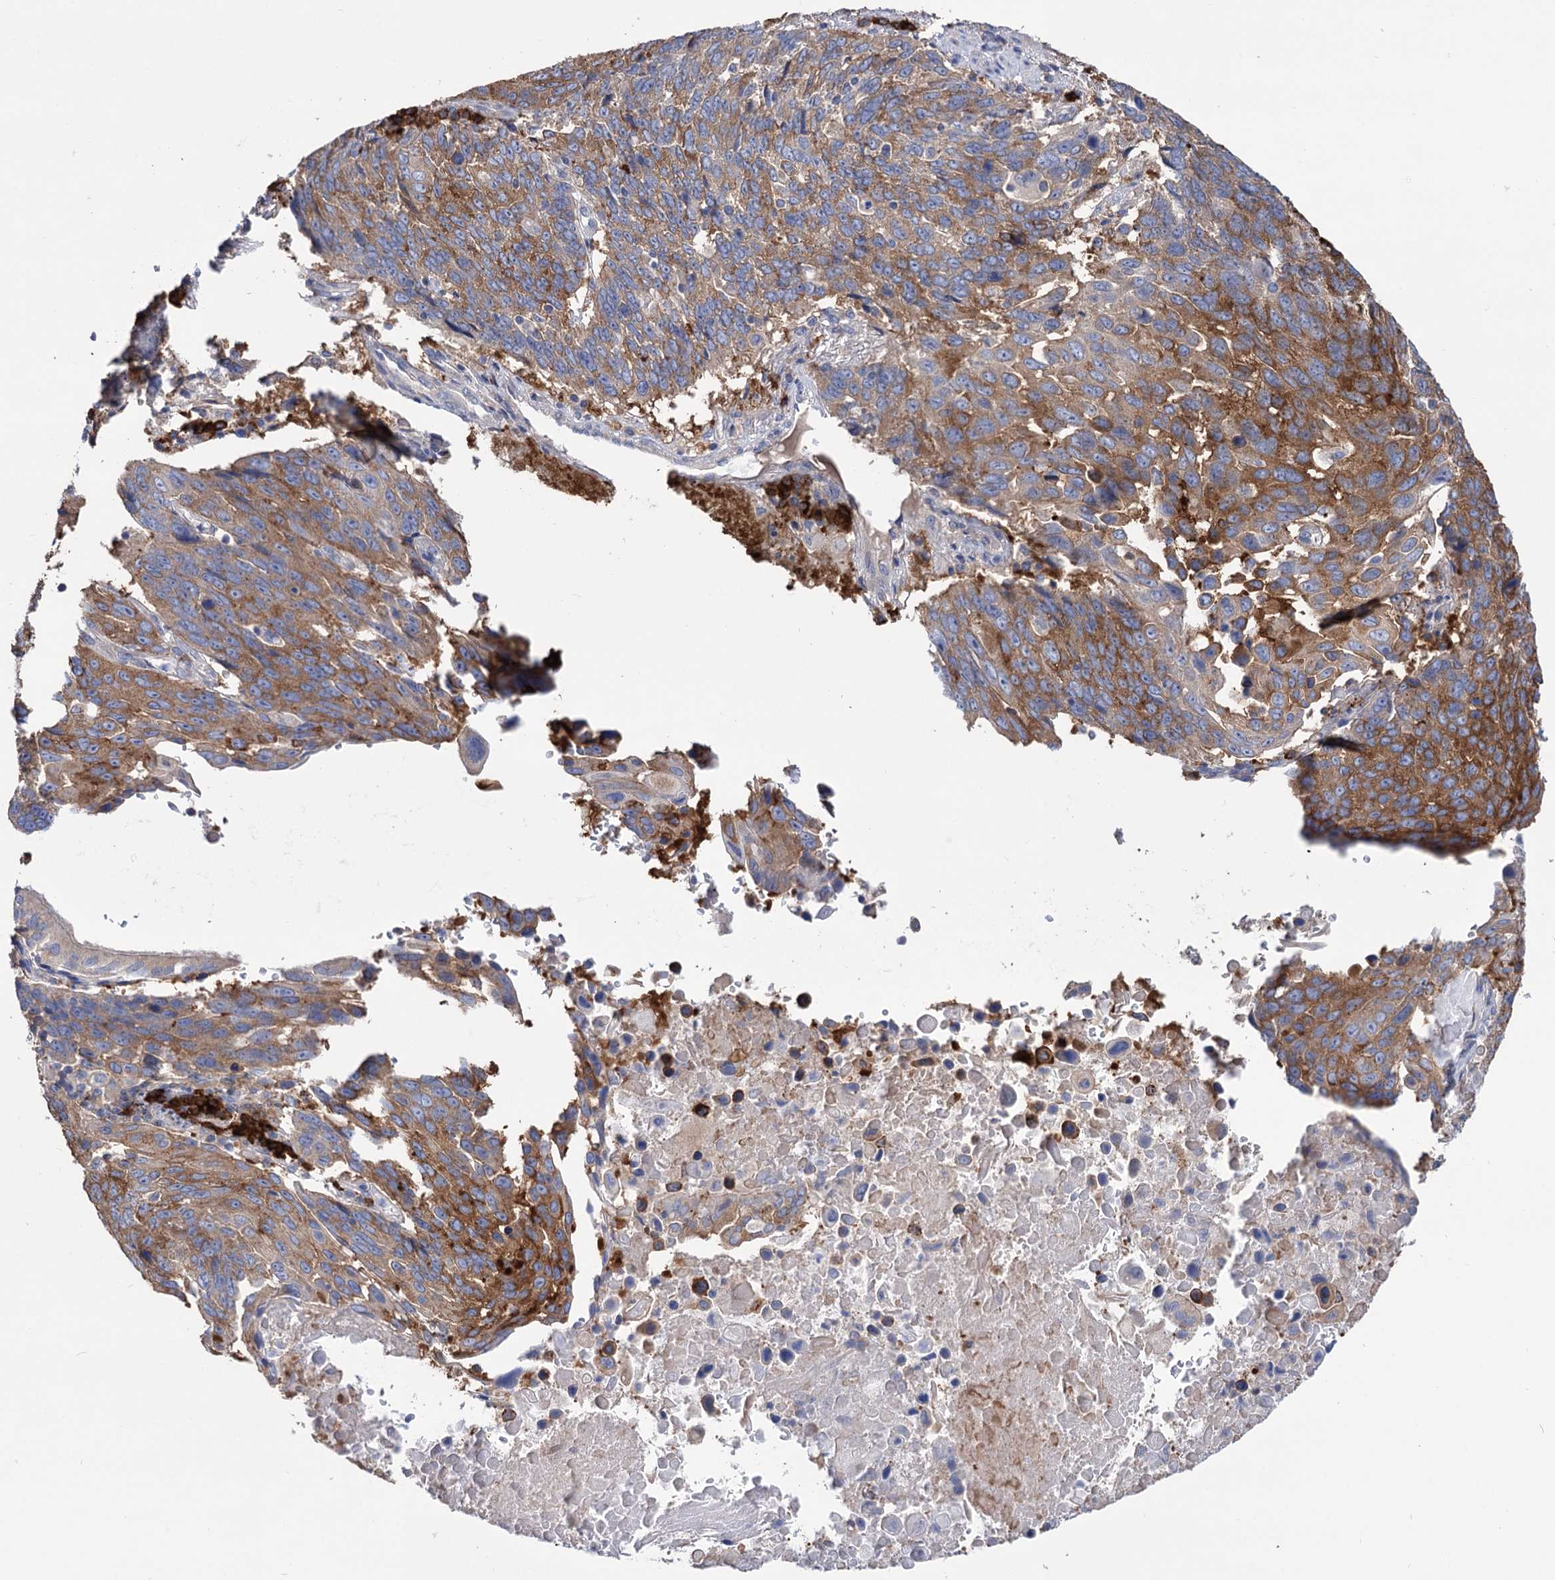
{"staining": {"intensity": "moderate", "quantity": ">75%", "location": "cytoplasmic/membranous"}, "tissue": "lung cancer", "cell_type": "Tumor cells", "image_type": "cancer", "snomed": [{"axis": "morphology", "description": "Squamous cell carcinoma, NOS"}, {"axis": "topography", "description": "Lung"}], "caption": "Squamous cell carcinoma (lung) was stained to show a protein in brown. There is medium levels of moderate cytoplasmic/membranous expression in approximately >75% of tumor cells.", "gene": "BBS4", "patient": {"sex": "male", "age": 66}}